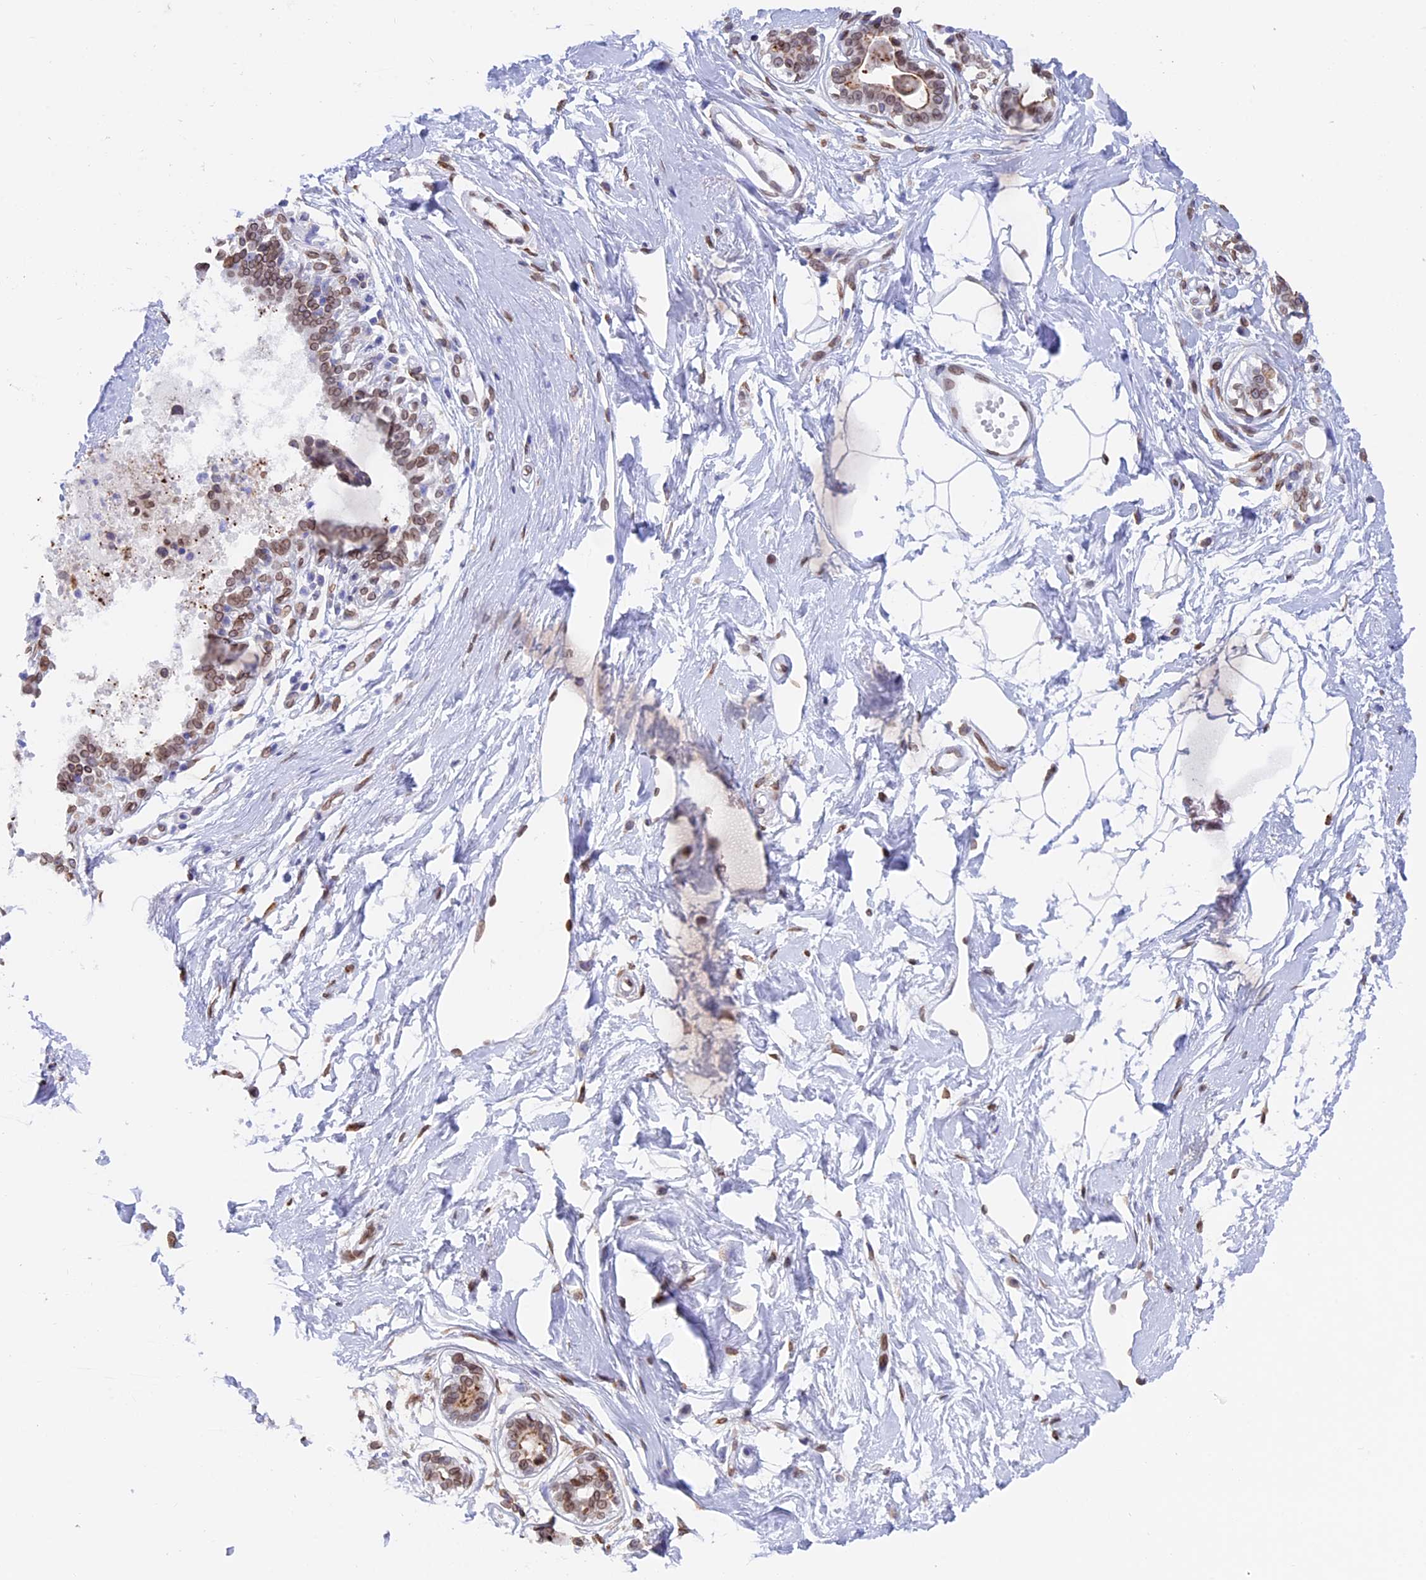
{"staining": {"intensity": "weak", "quantity": "25%-75%", "location": "nuclear"}, "tissue": "breast", "cell_type": "Adipocytes", "image_type": "normal", "snomed": [{"axis": "morphology", "description": "Normal tissue, NOS"}, {"axis": "topography", "description": "Breast"}], "caption": "Immunohistochemical staining of unremarkable breast shows weak nuclear protein staining in approximately 25%-75% of adipocytes.", "gene": "TMPRSS7", "patient": {"sex": "female", "age": 45}}